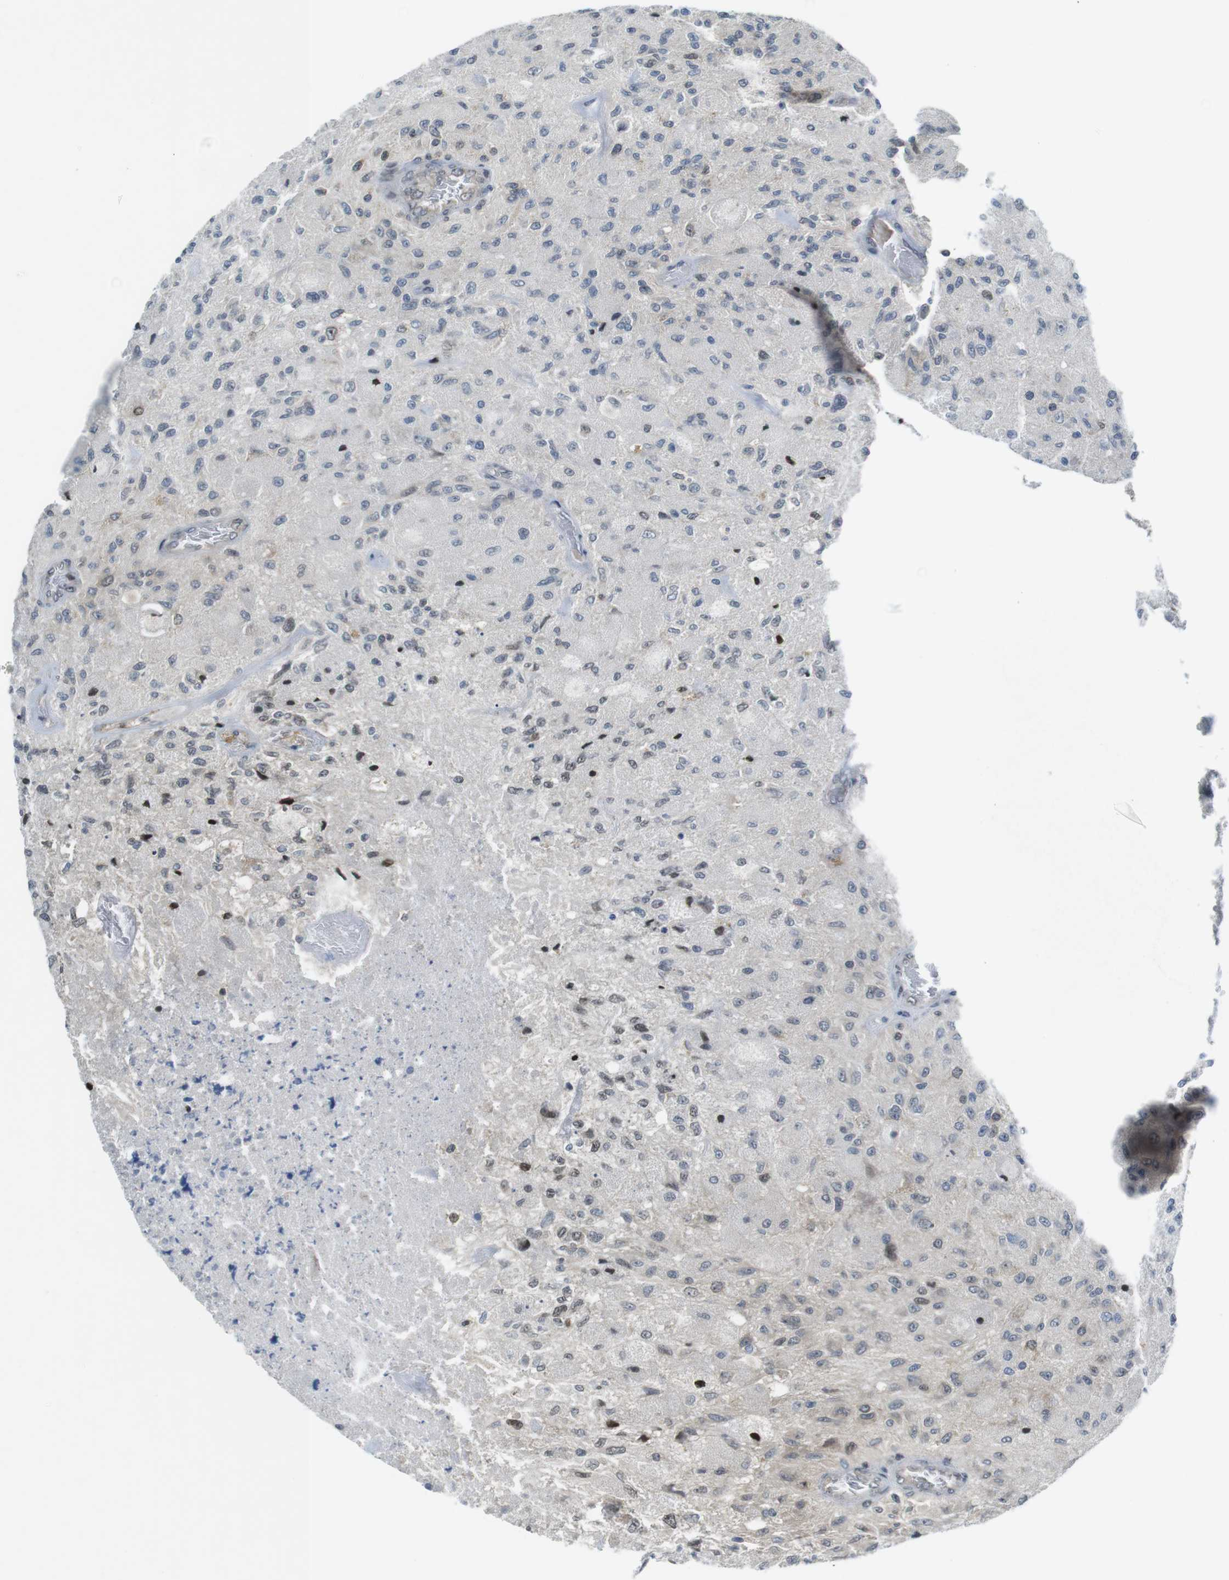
{"staining": {"intensity": "moderate", "quantity": "<25%", "location": "nuclear"}, "tissue": "glioma", "cell_type": "Tumor cells", "image_type": "cancer", "snomed": [{"axis": "morphology", "description": "Normal tissue, NOS"}, {"axis": "morphology", "description": "Glioma, malignant, High grade"}, {"axis": "topography", "description": "Cerebral cortex"}], "caption": "A brown stain shows moderate nuclear staining of a protein in human malignant glioma (high-grade) tumor cells.", "gene": "RCC1", "patient": {"sex": "male", "age": 77}}